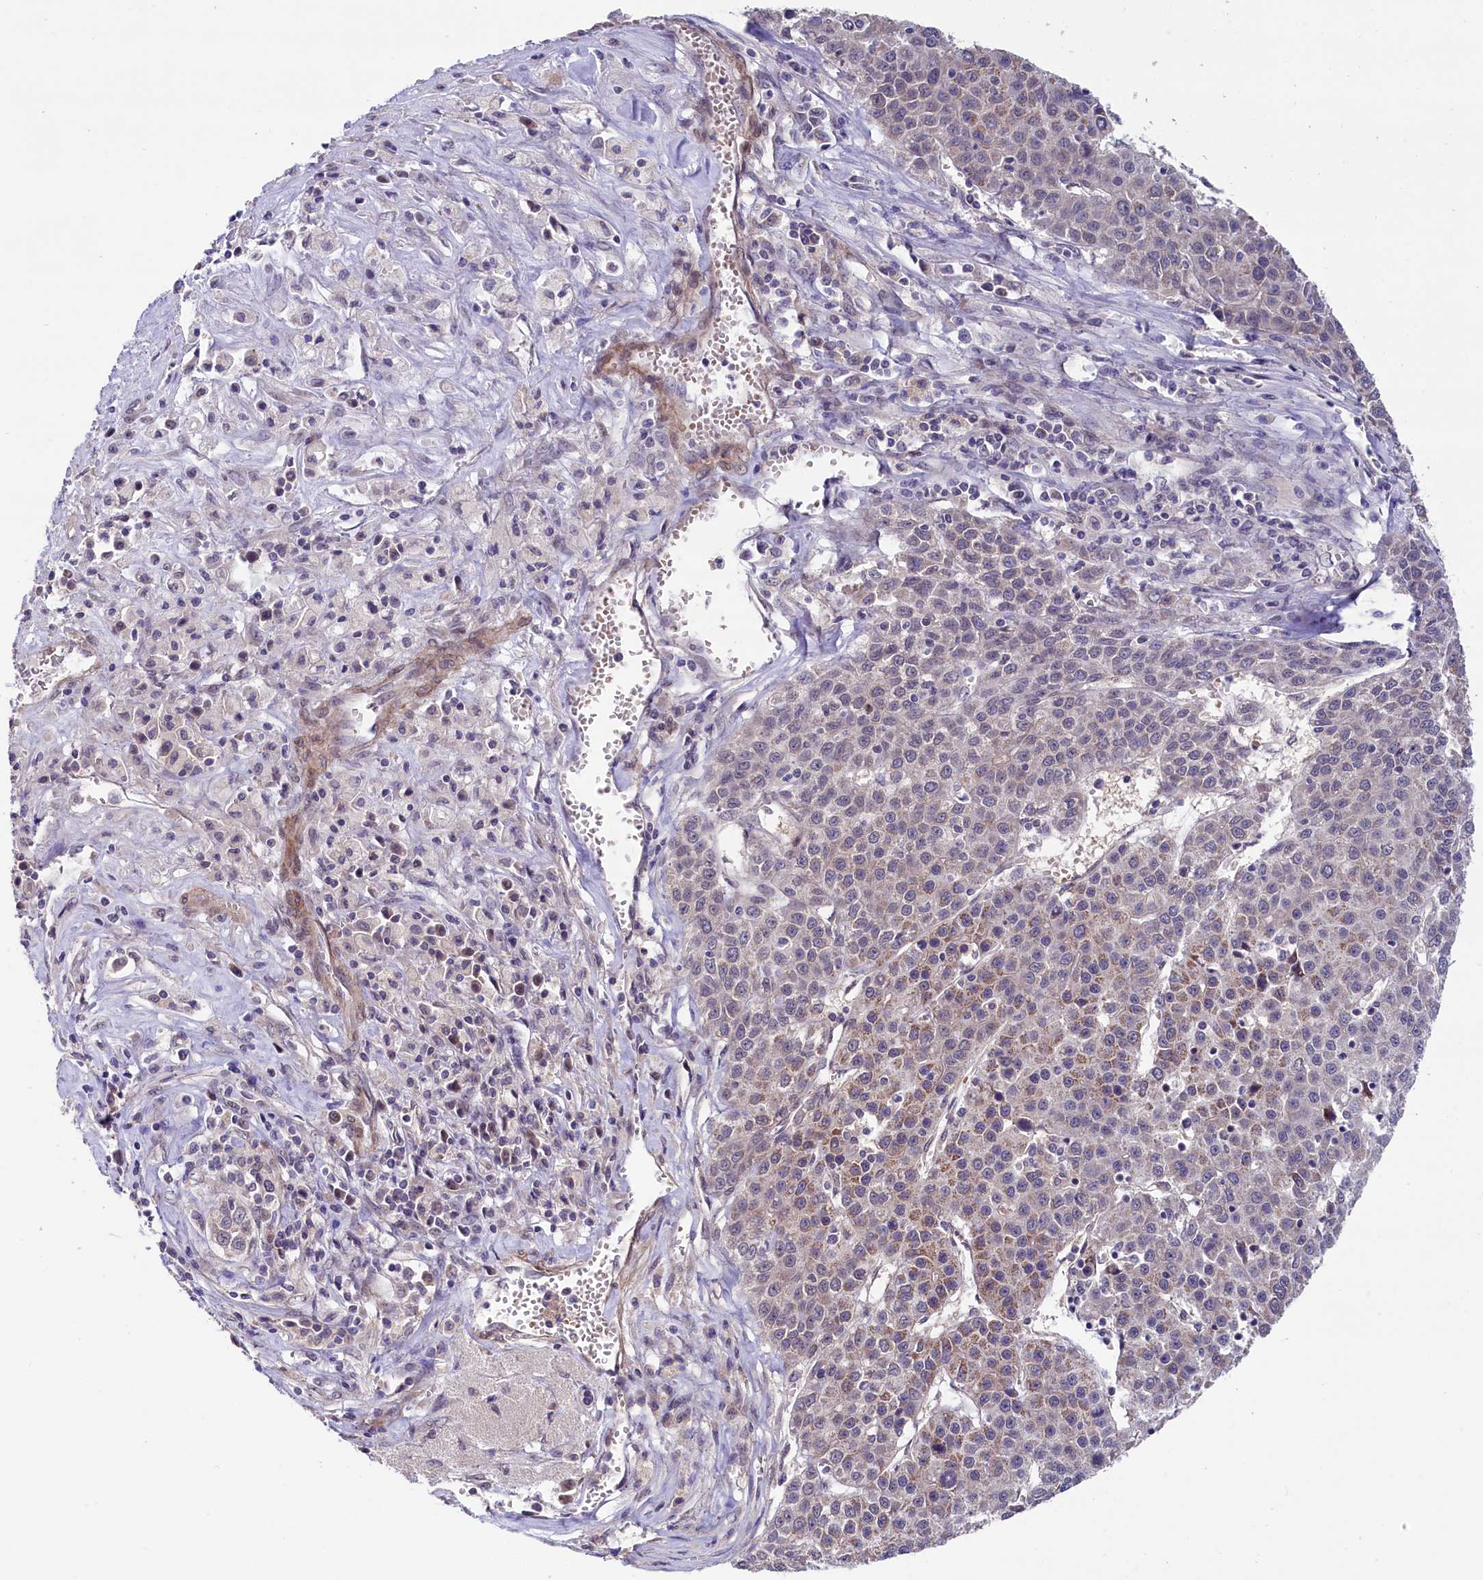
{"staining": {"intensity": "moderate", "quantity": "<25%", "location": "cytoplasmic/membranous"}, "tissue": "liver cancer", "cell_type": "Tumor cells", "image_type": "cancer", "snomed": [{"axis": "morphology", "description": "Carcinoma, Hepatocellular, NOS"}, {"axis": "topography", "description": "Liver"}], "caption": "Protein analysis of liver cancer (hepatocellular carcinoma) tissue displays moderate cytoplasmic/membranous expression in approximately <25% of tumor cells. (DAB (3,3'-diaminobenzidine) IHC with brightfield microscopy, high magnification).", "gene": "SLC39A6", "patient": {"sex": "female", "age": 53}}